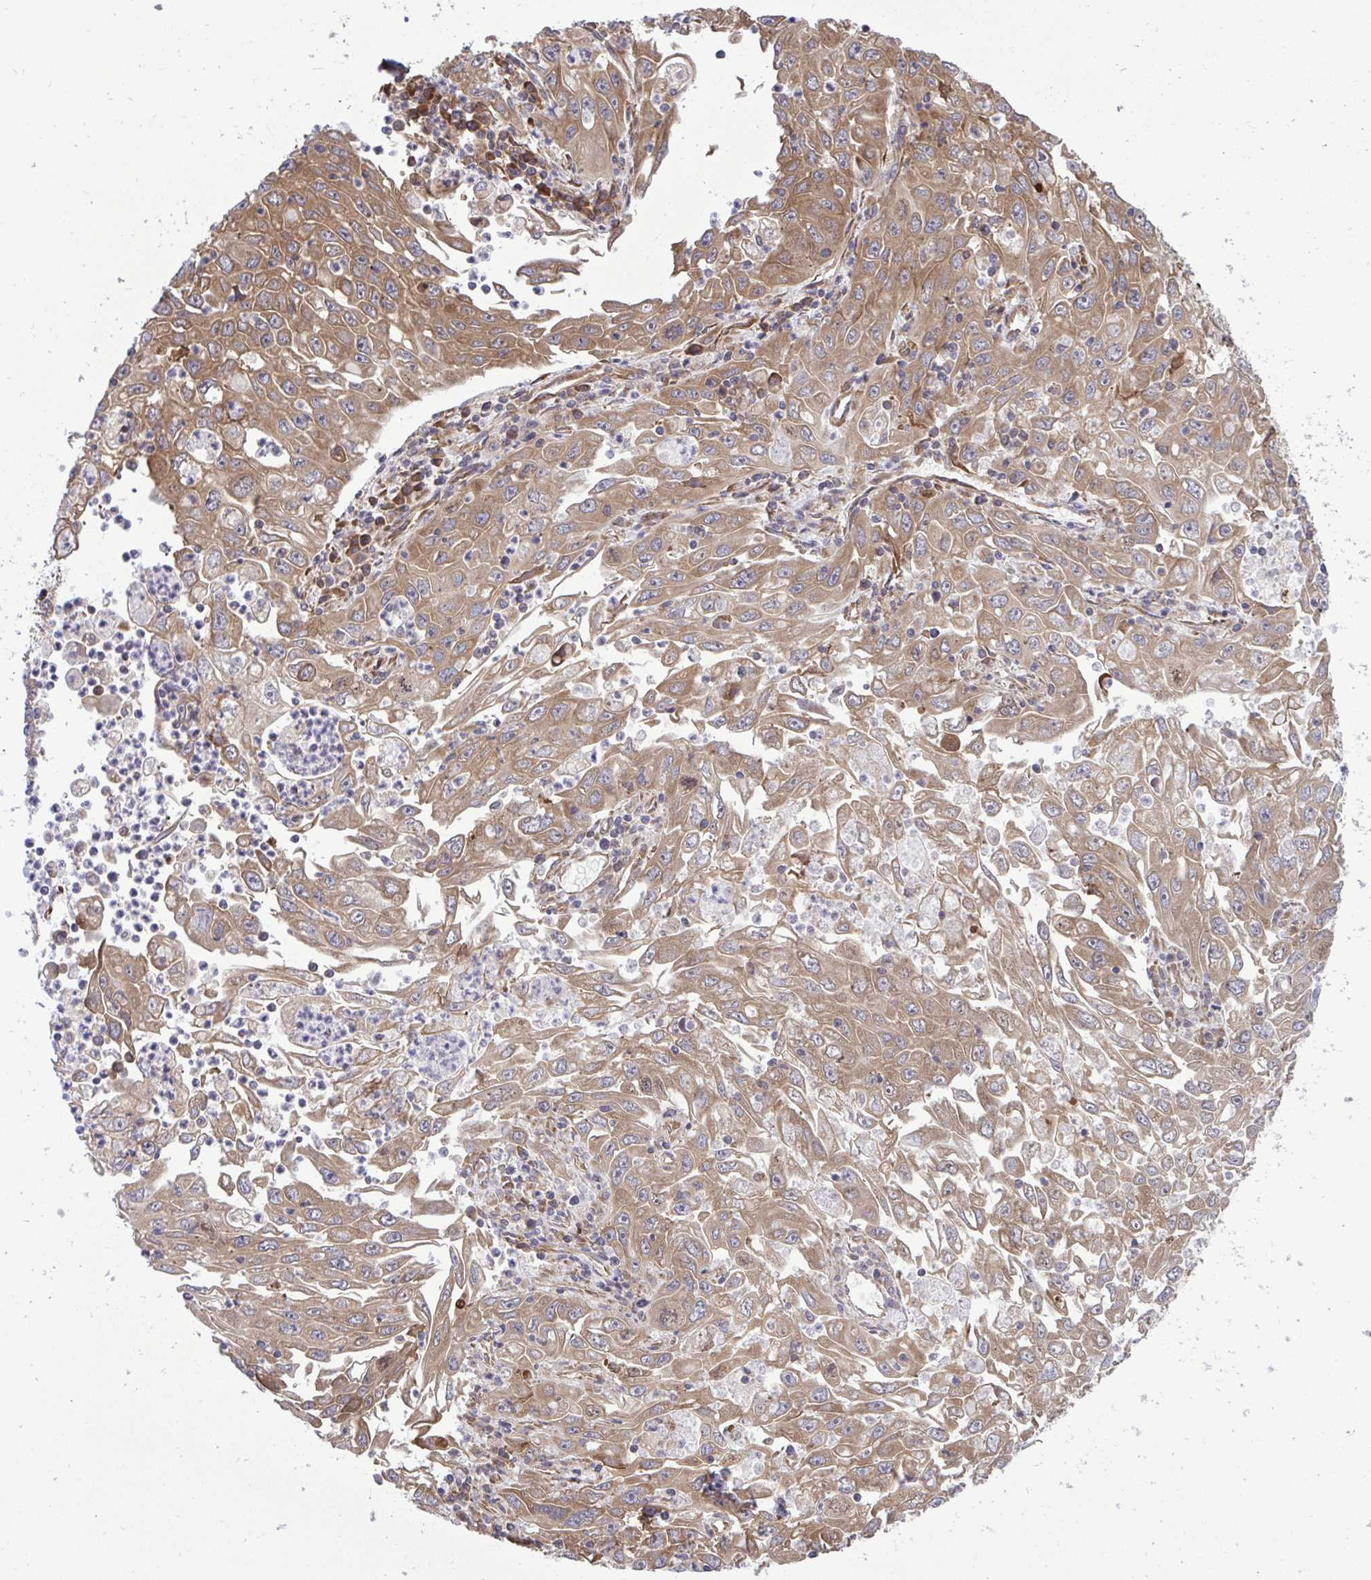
{"staining": {"intensity": "moderate", "quantity": ">75%", "location": "cytoplasmic/membranous"}, "tissue": "endometrial cancer", "cell_type": "Tumor cells", "image_type": "cancer", "snomed": [{"axis": "morphology", "description": "Adenocarcinoma, NOS"}, {"axis": "topography", "description": "Uterus"}], "caption": "High-magnification brightfield microscopy of adenocarcinoma (endometrial) stained with DAB (3,3'-diaminobenzidine) (brown) and counterstained with hematoxylin (blue). tumor cells exhibit moderate cytoplasmic/membranous positivity is seen in approximately>75% of cells.", "gene": "RPS15", "patient": {"sex": "female", "age": 62}}